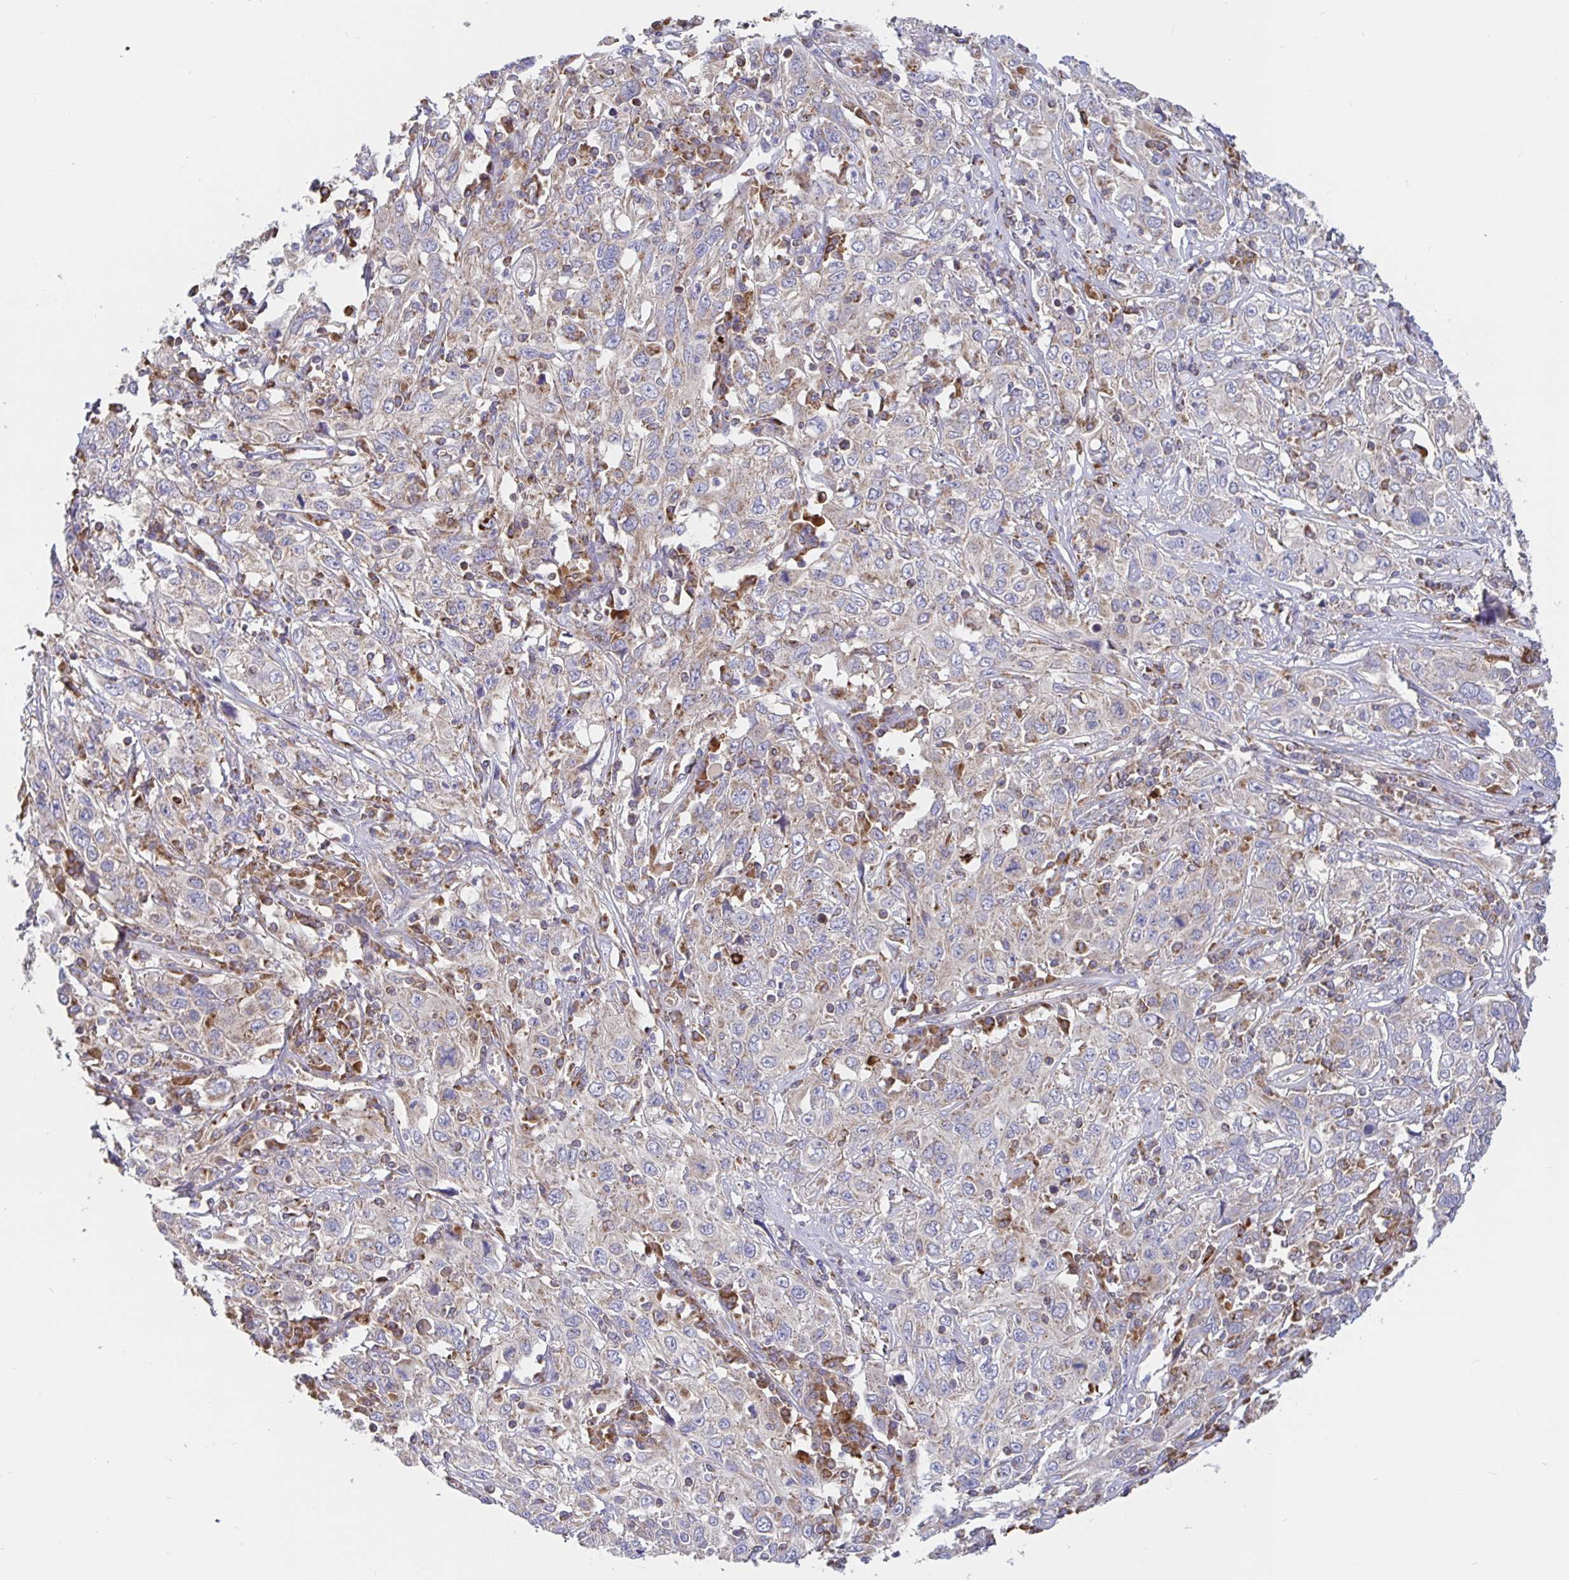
{"staining": {"intensity": "weak", "quantity": "25%-75%", "location": "cytoplasmic/membranous"}, "tissue": "cervical cancer", "cell_type": "Tumor cells", "image_type": "cancer", "snomed": [{"axis": "morphology", "description": "Squamous cell carcinoma, NOS"}, {"axis": "topography", "description": "Cervix"}], "caption": "Immunohistochemistry (IHC) histopathology image of neoplastic tissue: human squamous cell carcinoma (cervical) stained using immunohistochemistry (IHC) reveals low levels of weak protein expression localized specifically in the cytoplasmic/membranous of tumor cells, appearing as a cytoplasmic/membranous brown color.", "gene": "PRDX3", "patient": {"sex": "female", "age": 46}}